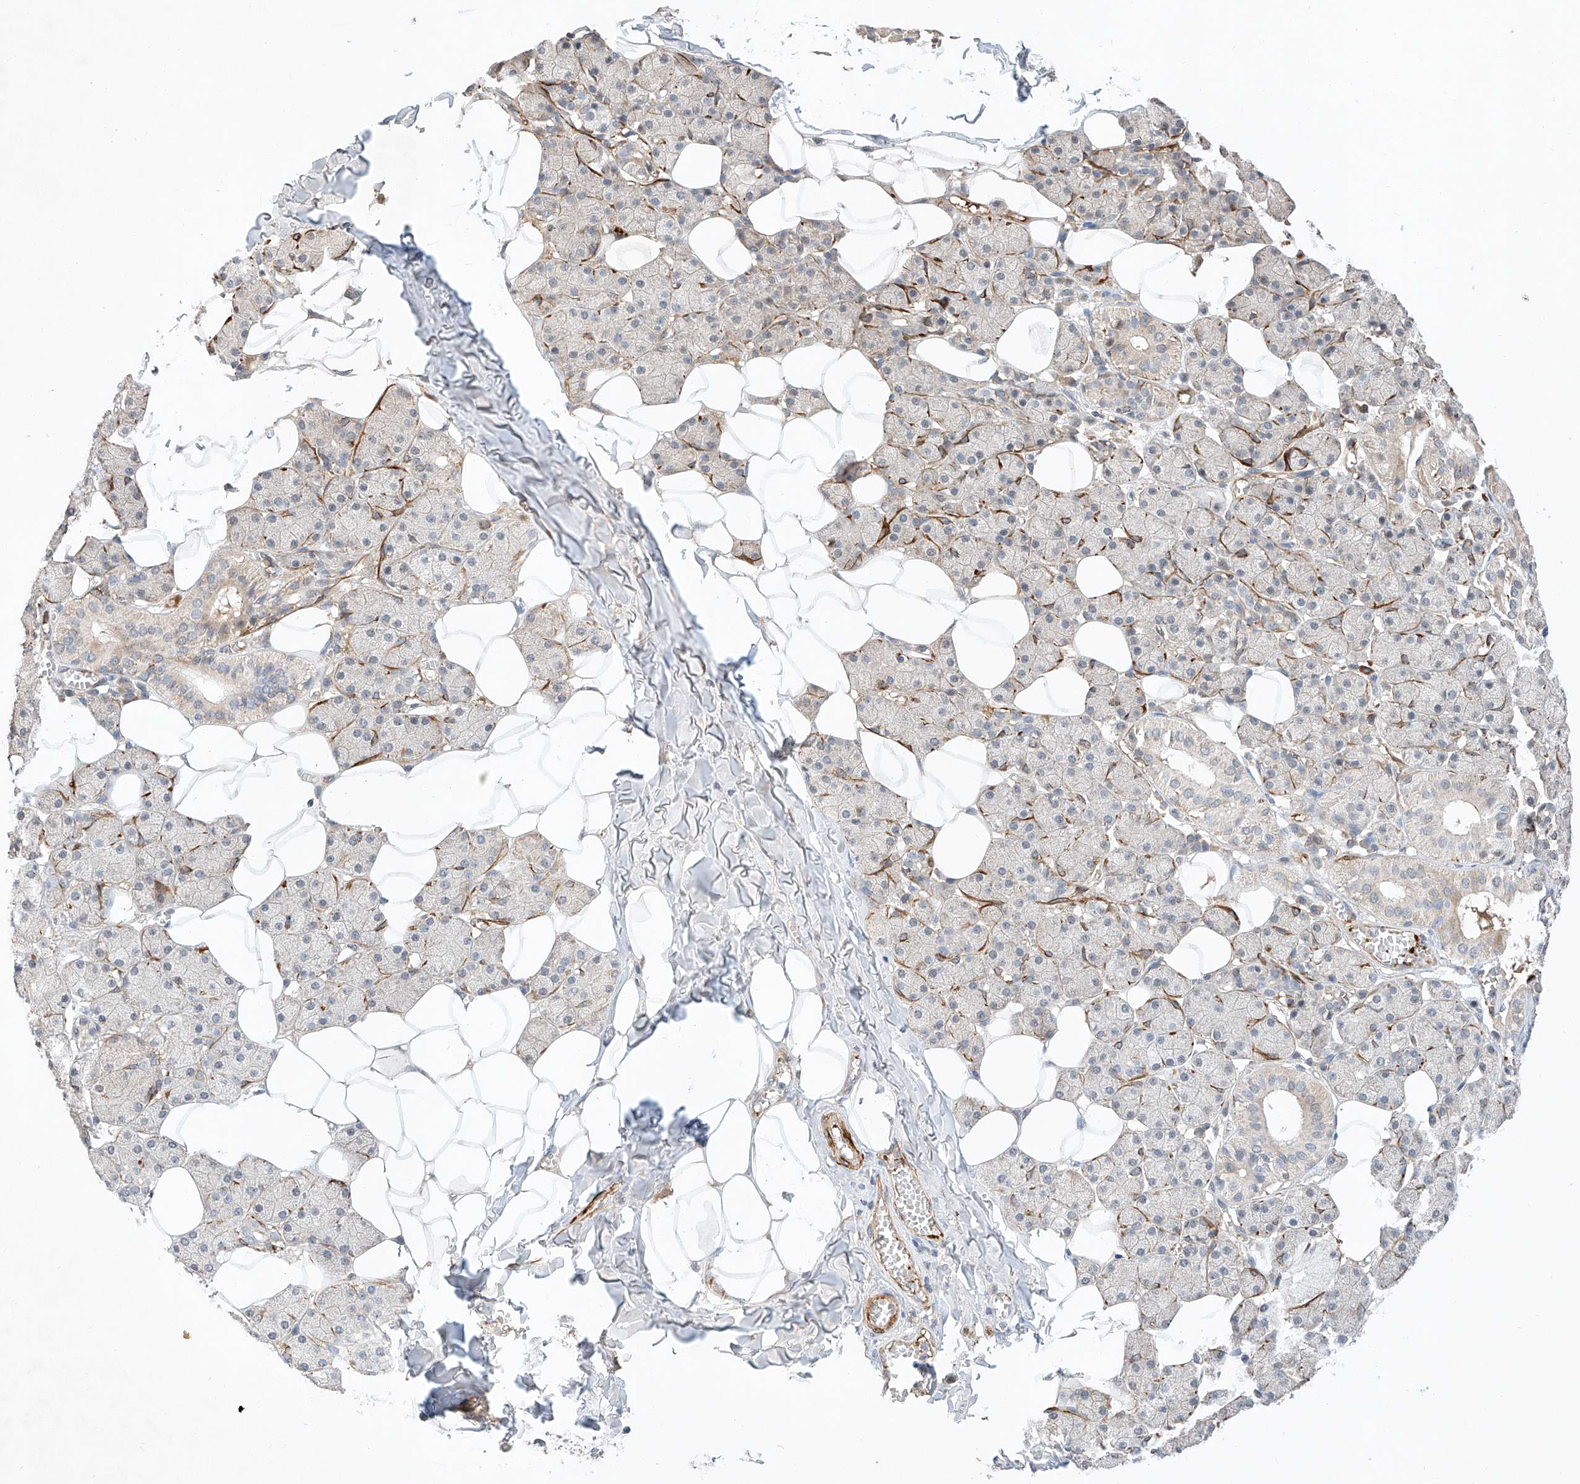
{"staining": {"intensity": "negative", "quantity": "none", "location": "none"}, "tissue": "salivary gland", "cell_type": "Glandular cells", "image_type": "normal", "snomed": [{"axis": "morphology", "description": "Normal tissue, NOS"}, {"axis": "topography", "description": "Salivary gland"}], "caption": "This is an immunohistochemistry (IHC) histopathology image of normal human salivary gland. There is no staining in glandular cells.", "gene": "ARHGAP33", "patient": {"sex": "female", "age": 33}}